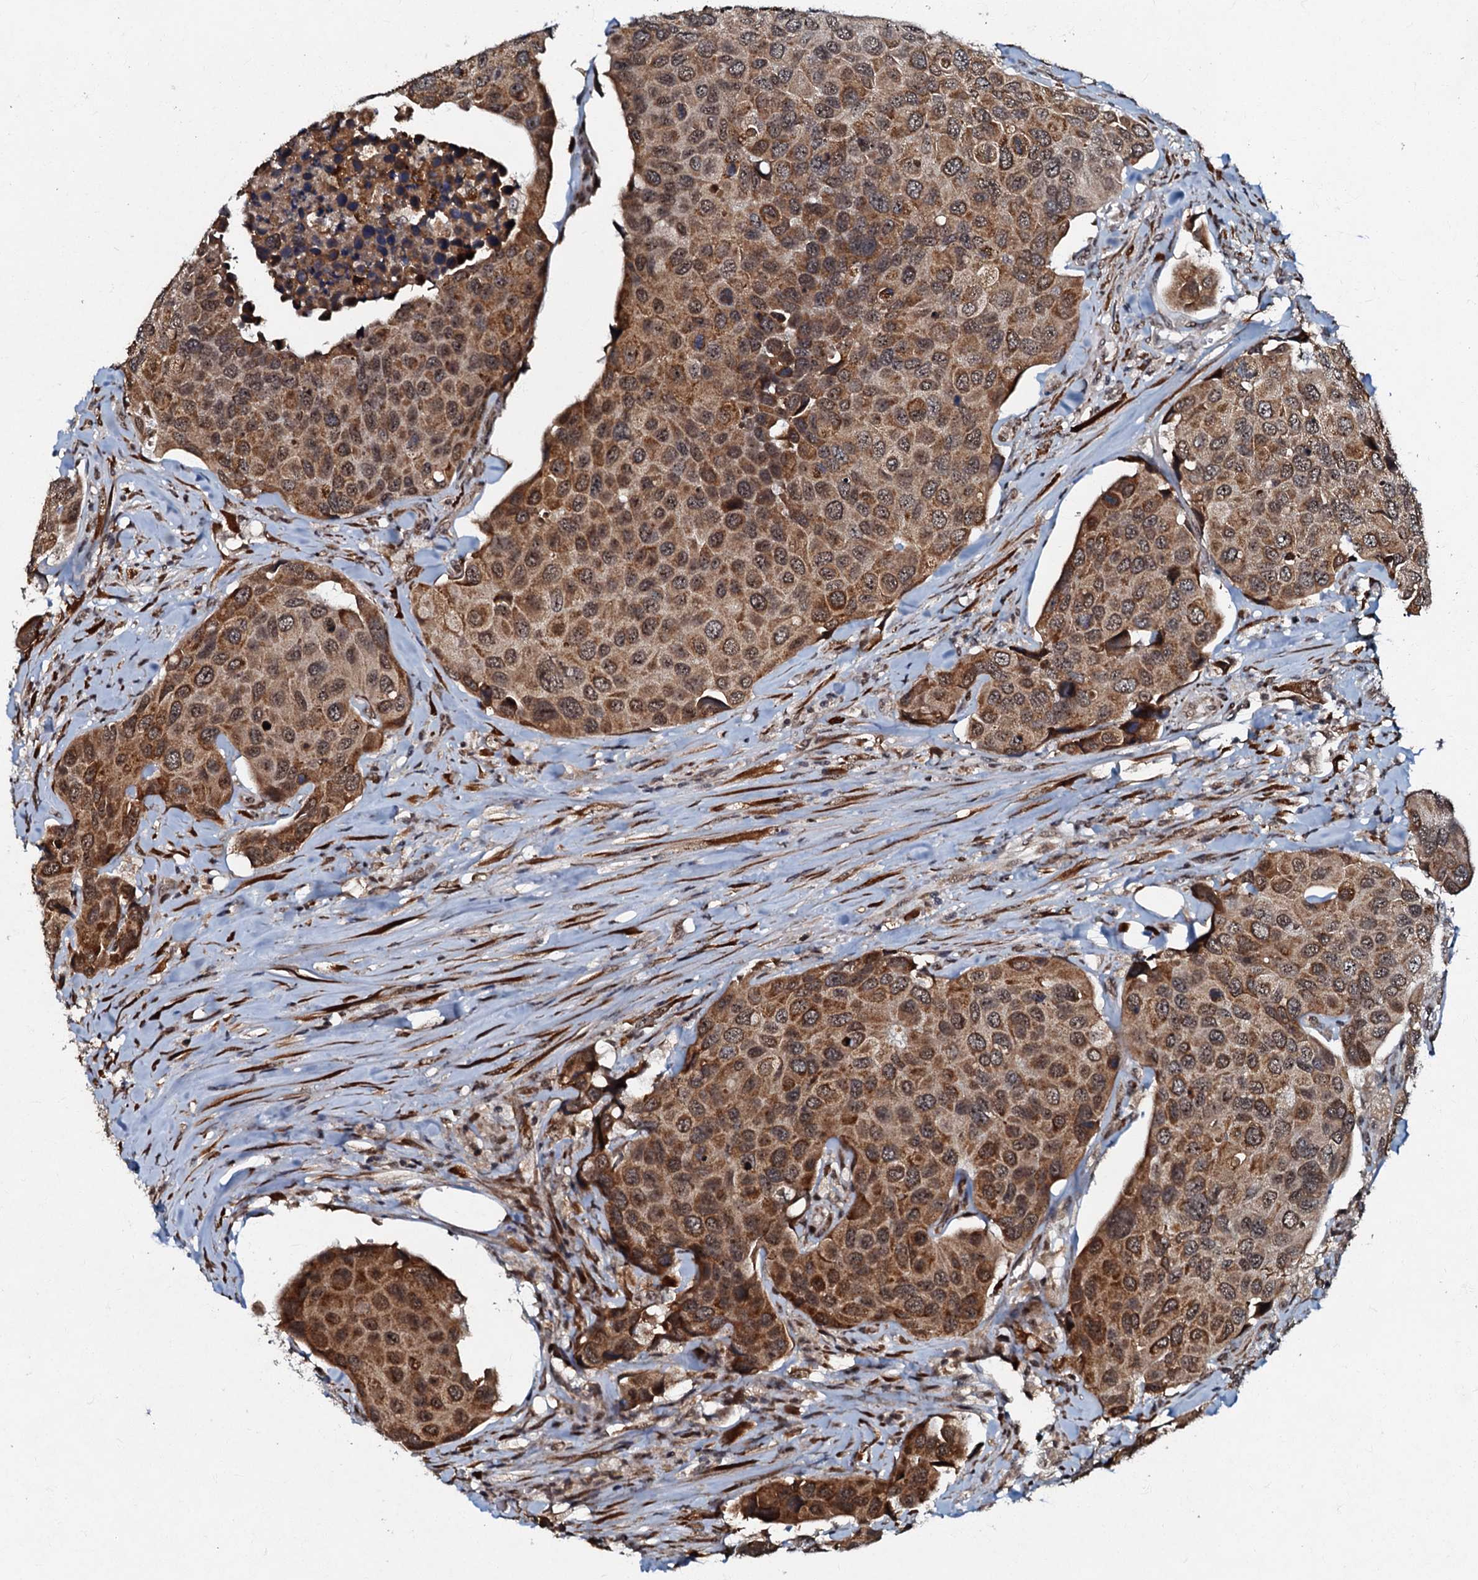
{"staining": {"intensity": "moderate", "quantity": ">75%", "location": "cytoplasmic/membranous,nuclear"}, "tissue": "urothelial cancer", "cell_type": "Tumor cells", "image_type": "cancer", "snomed": [{"axis": "morphology", "description": "Urothelial carcinoma, High grade"}, {"axis": "topography", "description": "Urinary bladder"}], "caption": "Tumor cells reveal medium levels of moderate cytoplasmic/membranous and nuclear expression in about >75% of cells in high-grade urothelial carcinoma.", "gene": "C18orf32", "patient": {"sex": "male", "age": 74}}